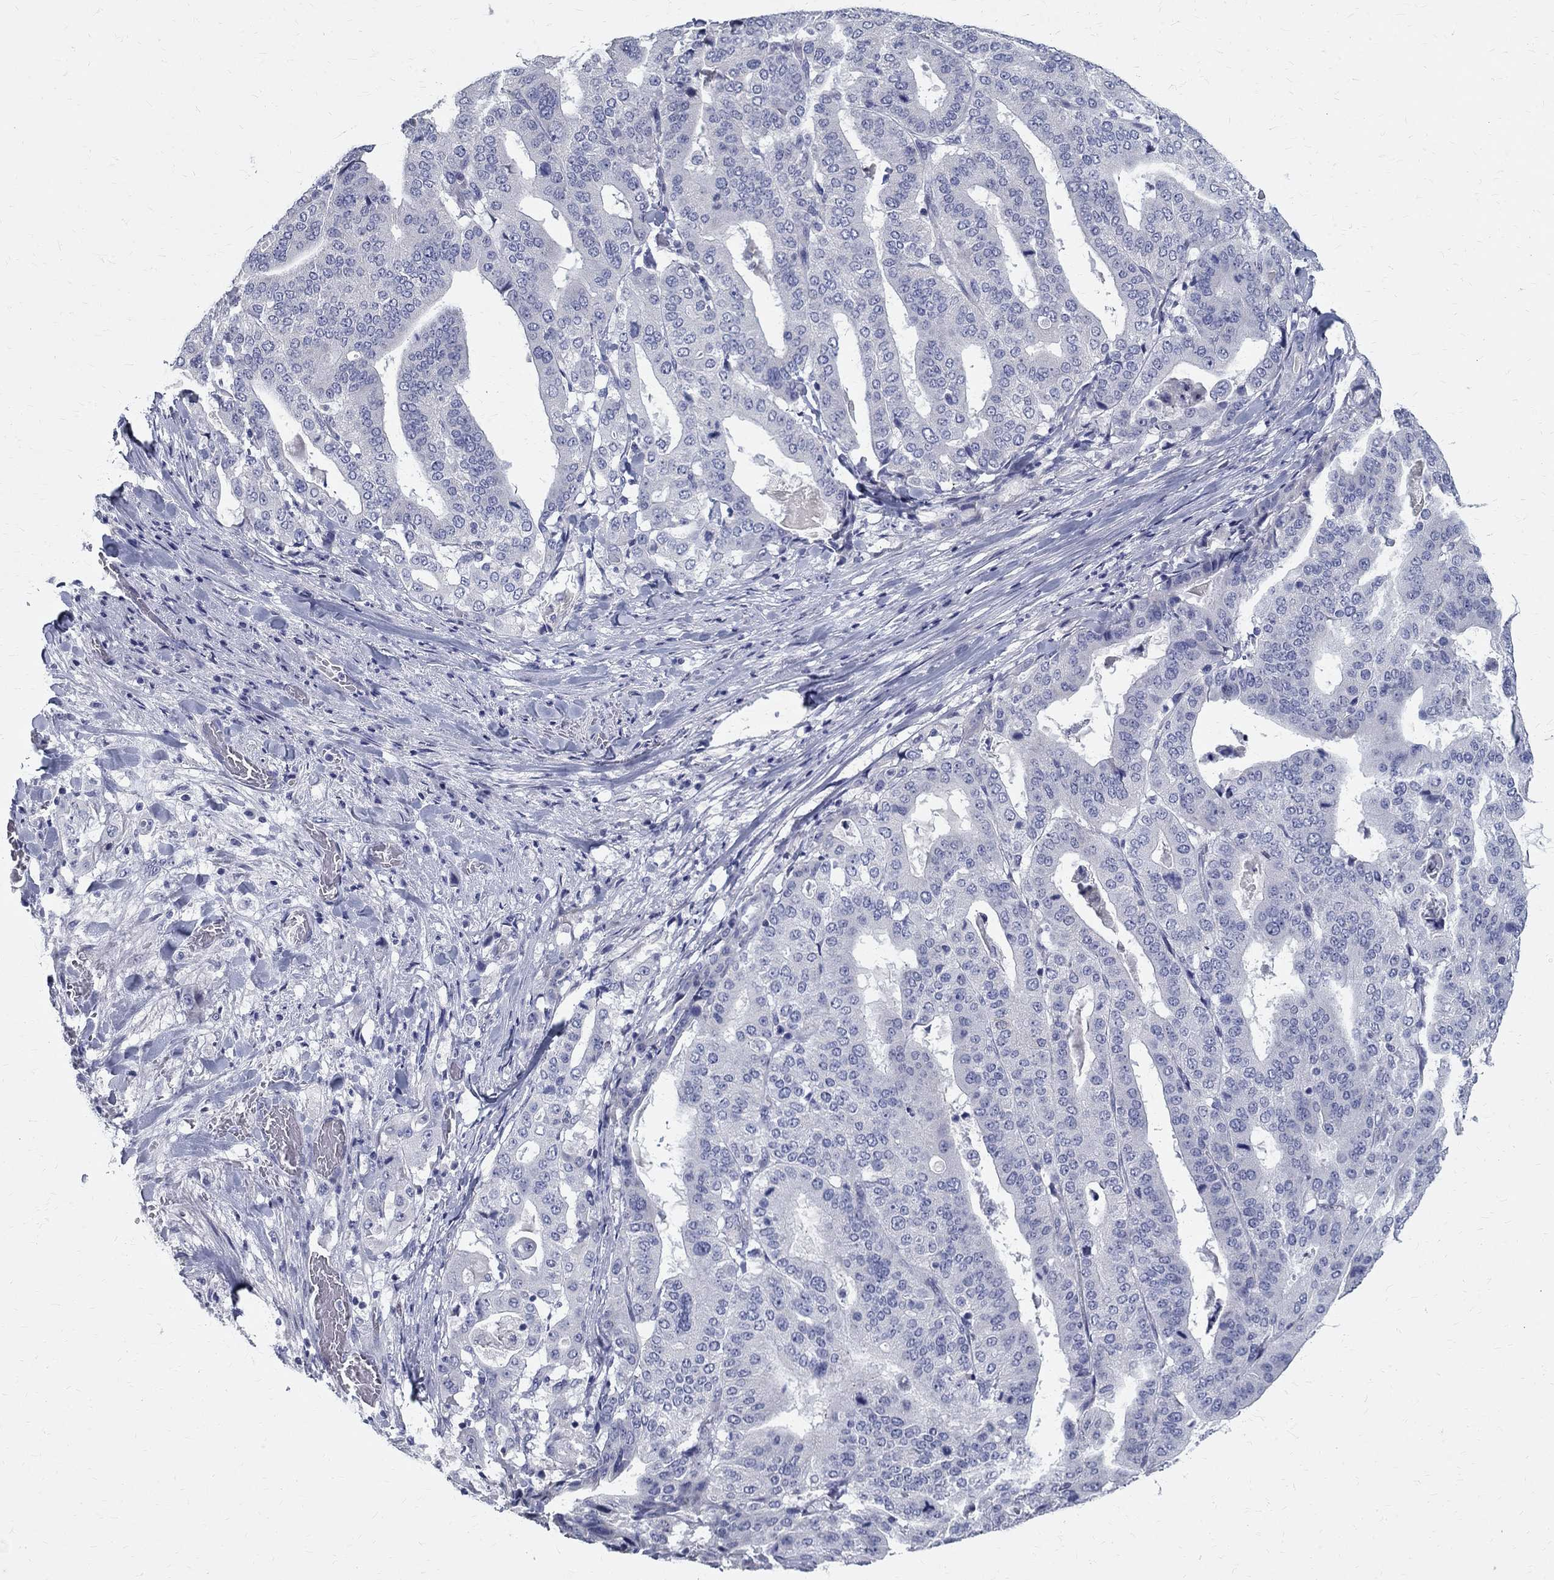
{"staining": {"intensity": "negative", "quantity": "none", "location": "none"}, "tissue": "stomach cancer", "cell_type": "Tumor cells", "image_type": "cancer", "snomed": [{"axis": "morphology", "description": "Adenocarcinoma, NOS"}, {"axis": "topography", "description": "Stomach"}], "caption": "There is no significant expression in tumor cells of stomach cancer (adenocarcinoma).", "gene": "TGM4", "patient": {"sex": "male", "age": 48}}